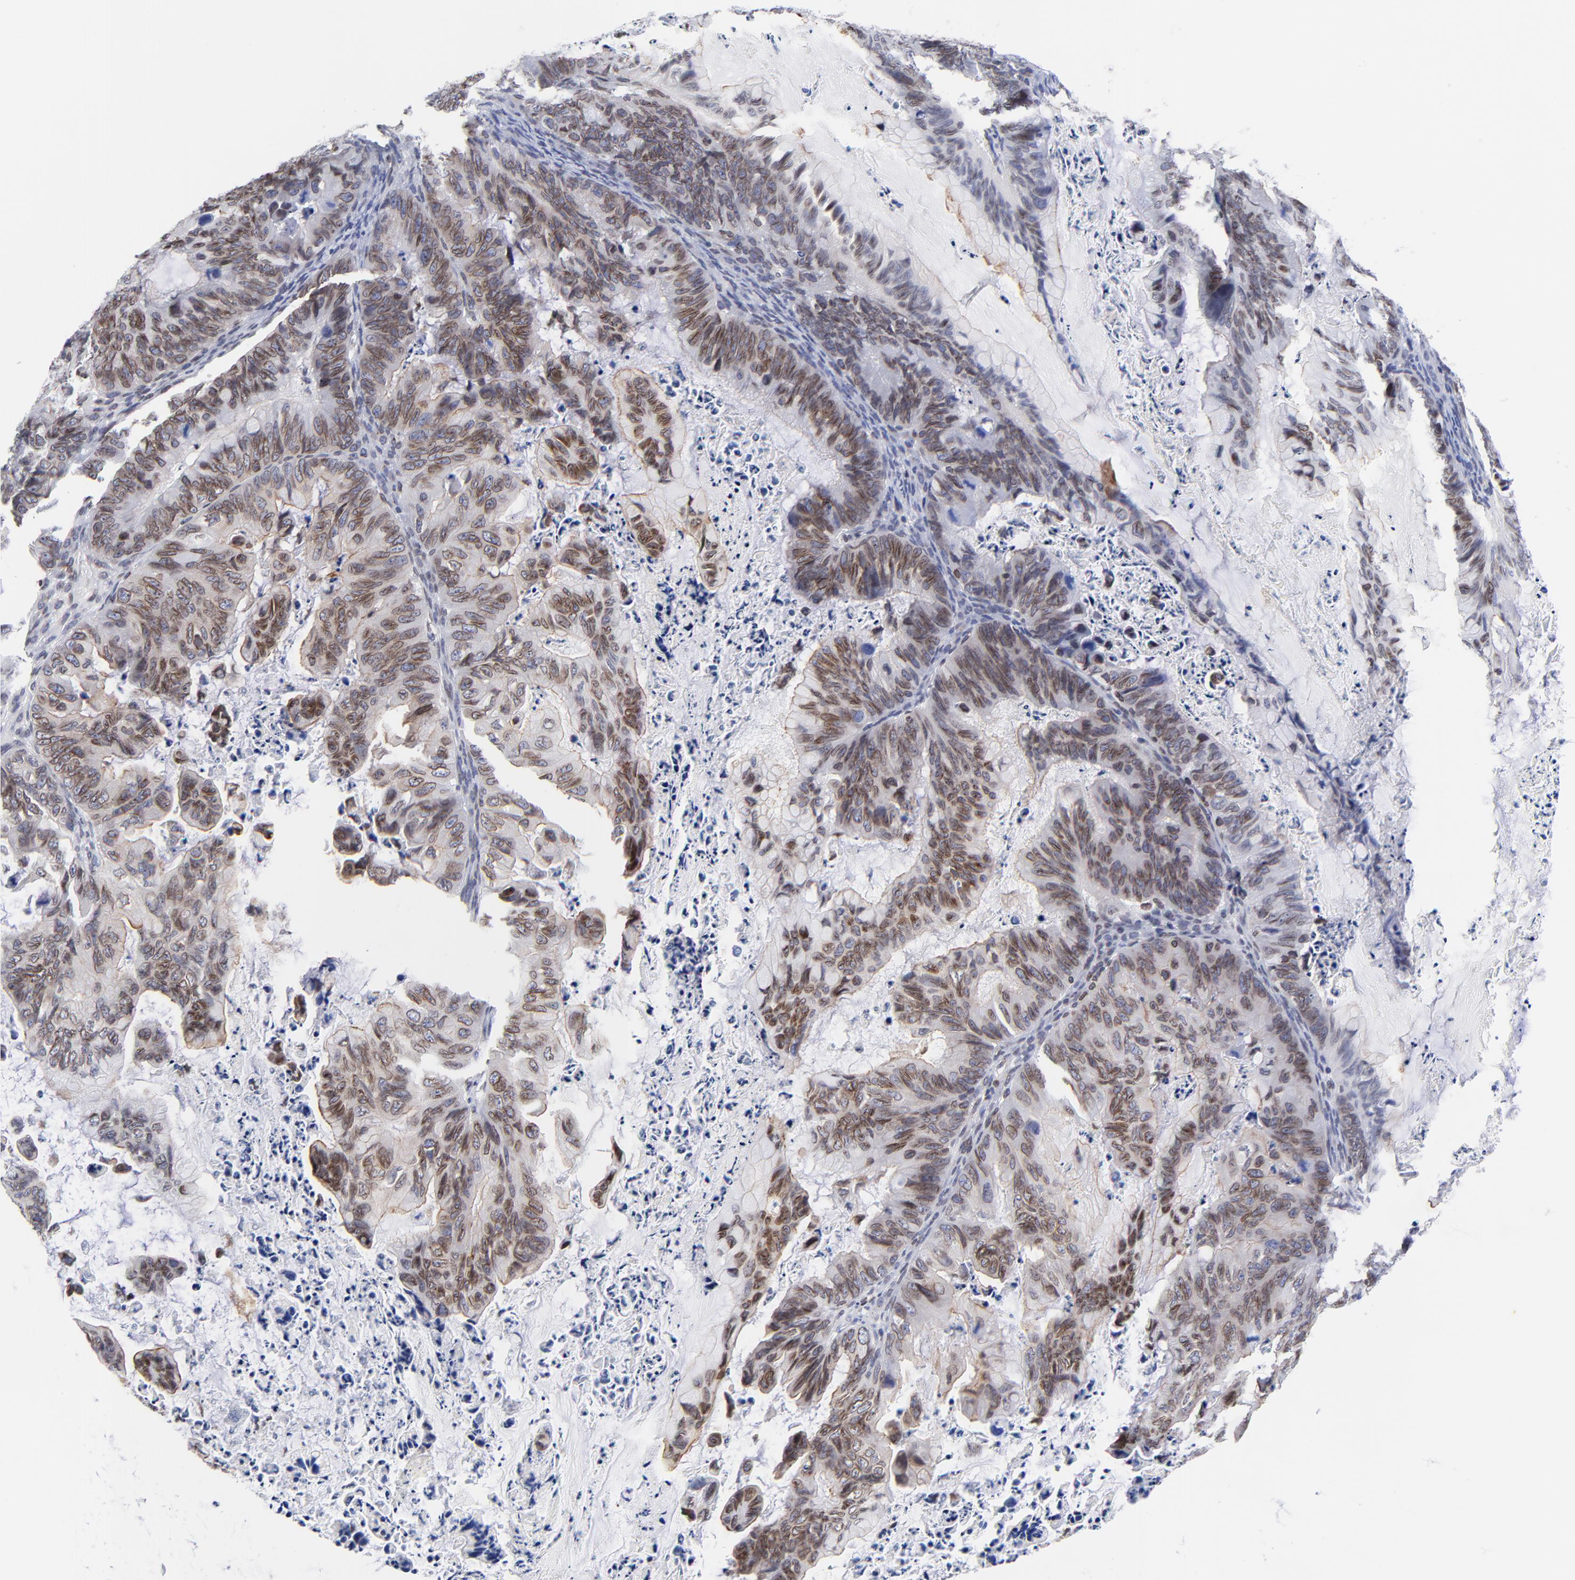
{"staining": {"intensity": "strong", "quantity": ">75%", "location": "cytoplasmic/membranous,nuclear"}, "tissue": "ovarian cancer", "cell_type": "Tumor cells", "image_type": "cancer", "snomed": [{"axis": "morphology", "description": "Cystadenocarcinoma, mucinous, NOS"}, {"axis": "topography", "description": "Ovary"}], "caption": "Immunohistochemical staining of human ovarian cancer (mucinous cystadenocarcinoma) shows high levels of strong cytoplasmic/membranous and nuclear protein positivity in about >75% of tumor cells.", "gene": "THAP7", "patient": {"sex": "female", "age": 36}}